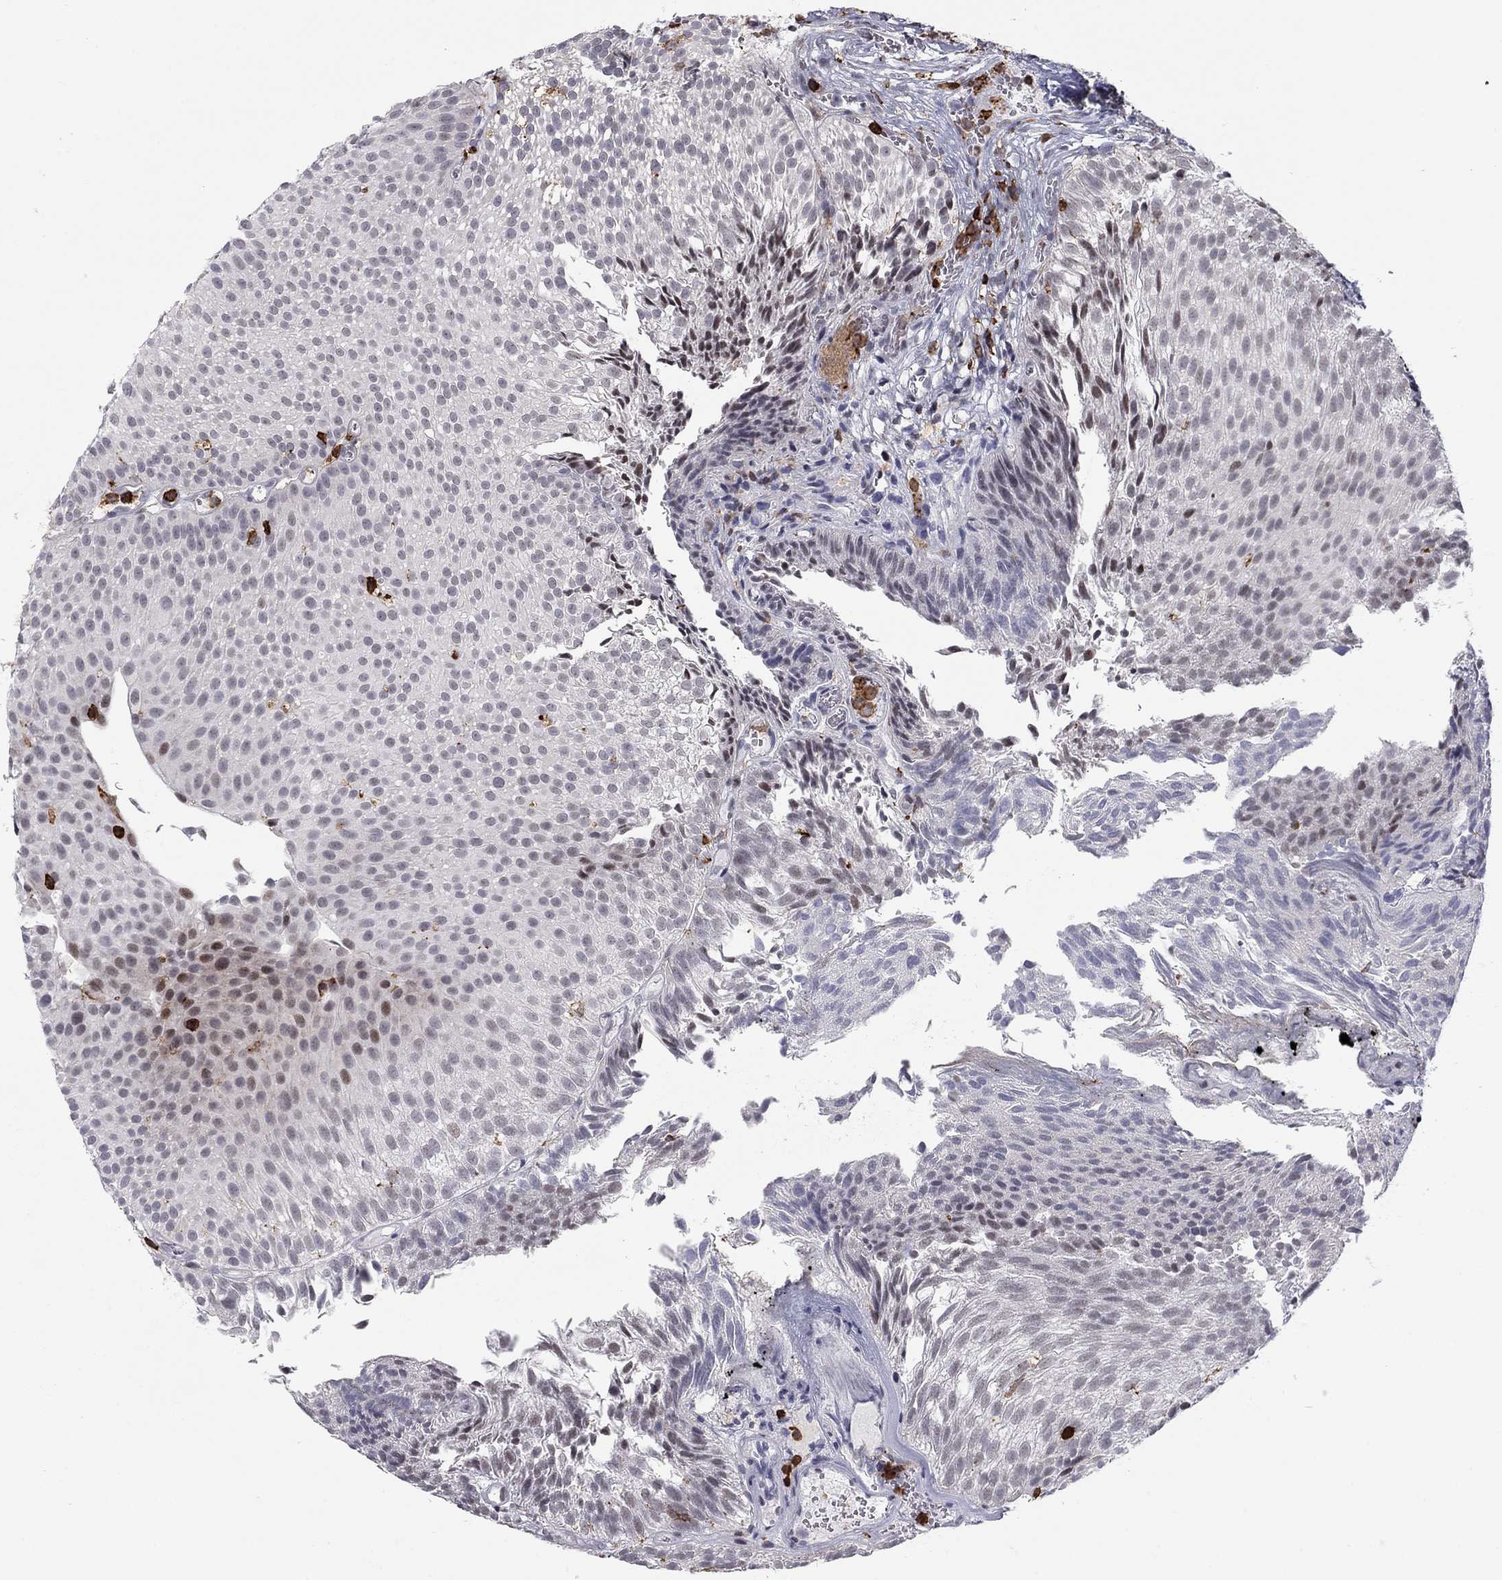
{"staining": {"intensity": "negative", "quantity": "none", "location": "none"}, "tissue": "urothelial cancer", "cell_type": "Tumor cells", "image_type": "cancer", "snomed": [{"axis": "morphology", "description": "Urothelial carcinoma, Low grade"}, {"axis": "topography", "description": "Urinary bladder"}], "caption": "Urothelial cancer was stained to show a protein in brown. There is no significant positivity in tumor cells.", "gene": "ARHGAP27", "patient": {"sex": "male", "age": 65}}